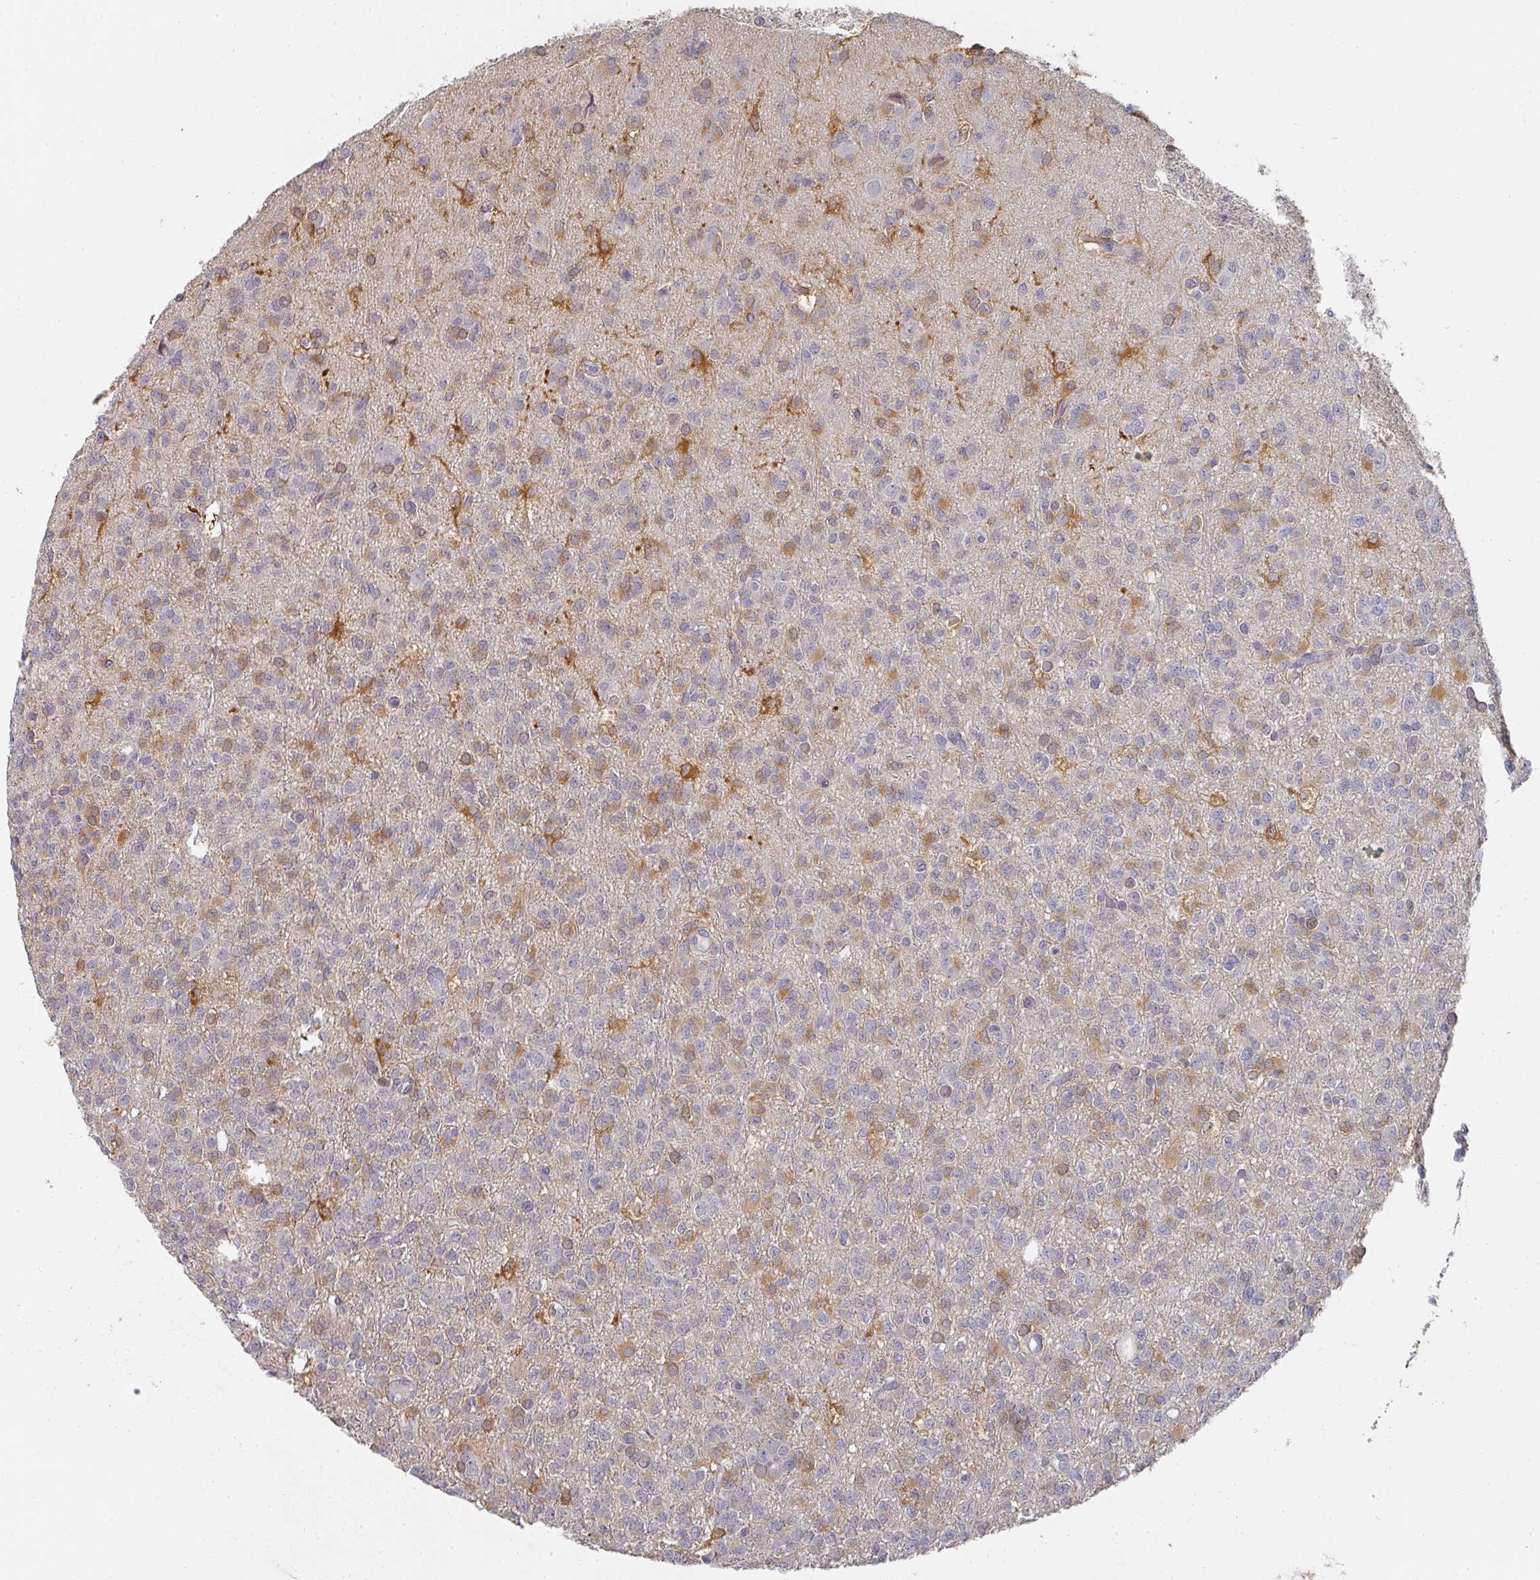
{"staining": {"intensity": "moderate", "quantity": "25%-75%", "location": "cytoplasmic/membranous"}, "tissue": "glioma", "cell_type": "Tumor cells", "image_type": "cancer", "snomed": [{"axis": "morphology", "description": "Glioma, malignant, Low grade"}, {"axis": "topography", "description": "Brain"}], "caption": "Immunohistochemistry (IHC) staining of glioma, which reveals medium levels of moderate cytoplasmic/membranous staining in about 25%-75% of tumor cells indicating moderate cytoplasmic/membranous protein expression. The staining was performed using DAB (3,3'-diaminobenzidine) (brown) for protein detection and nuclei were counterstained in hematoxylin (blue).", "gene": "SHISA2", "patient": {"sex": "female", "age": 33}}